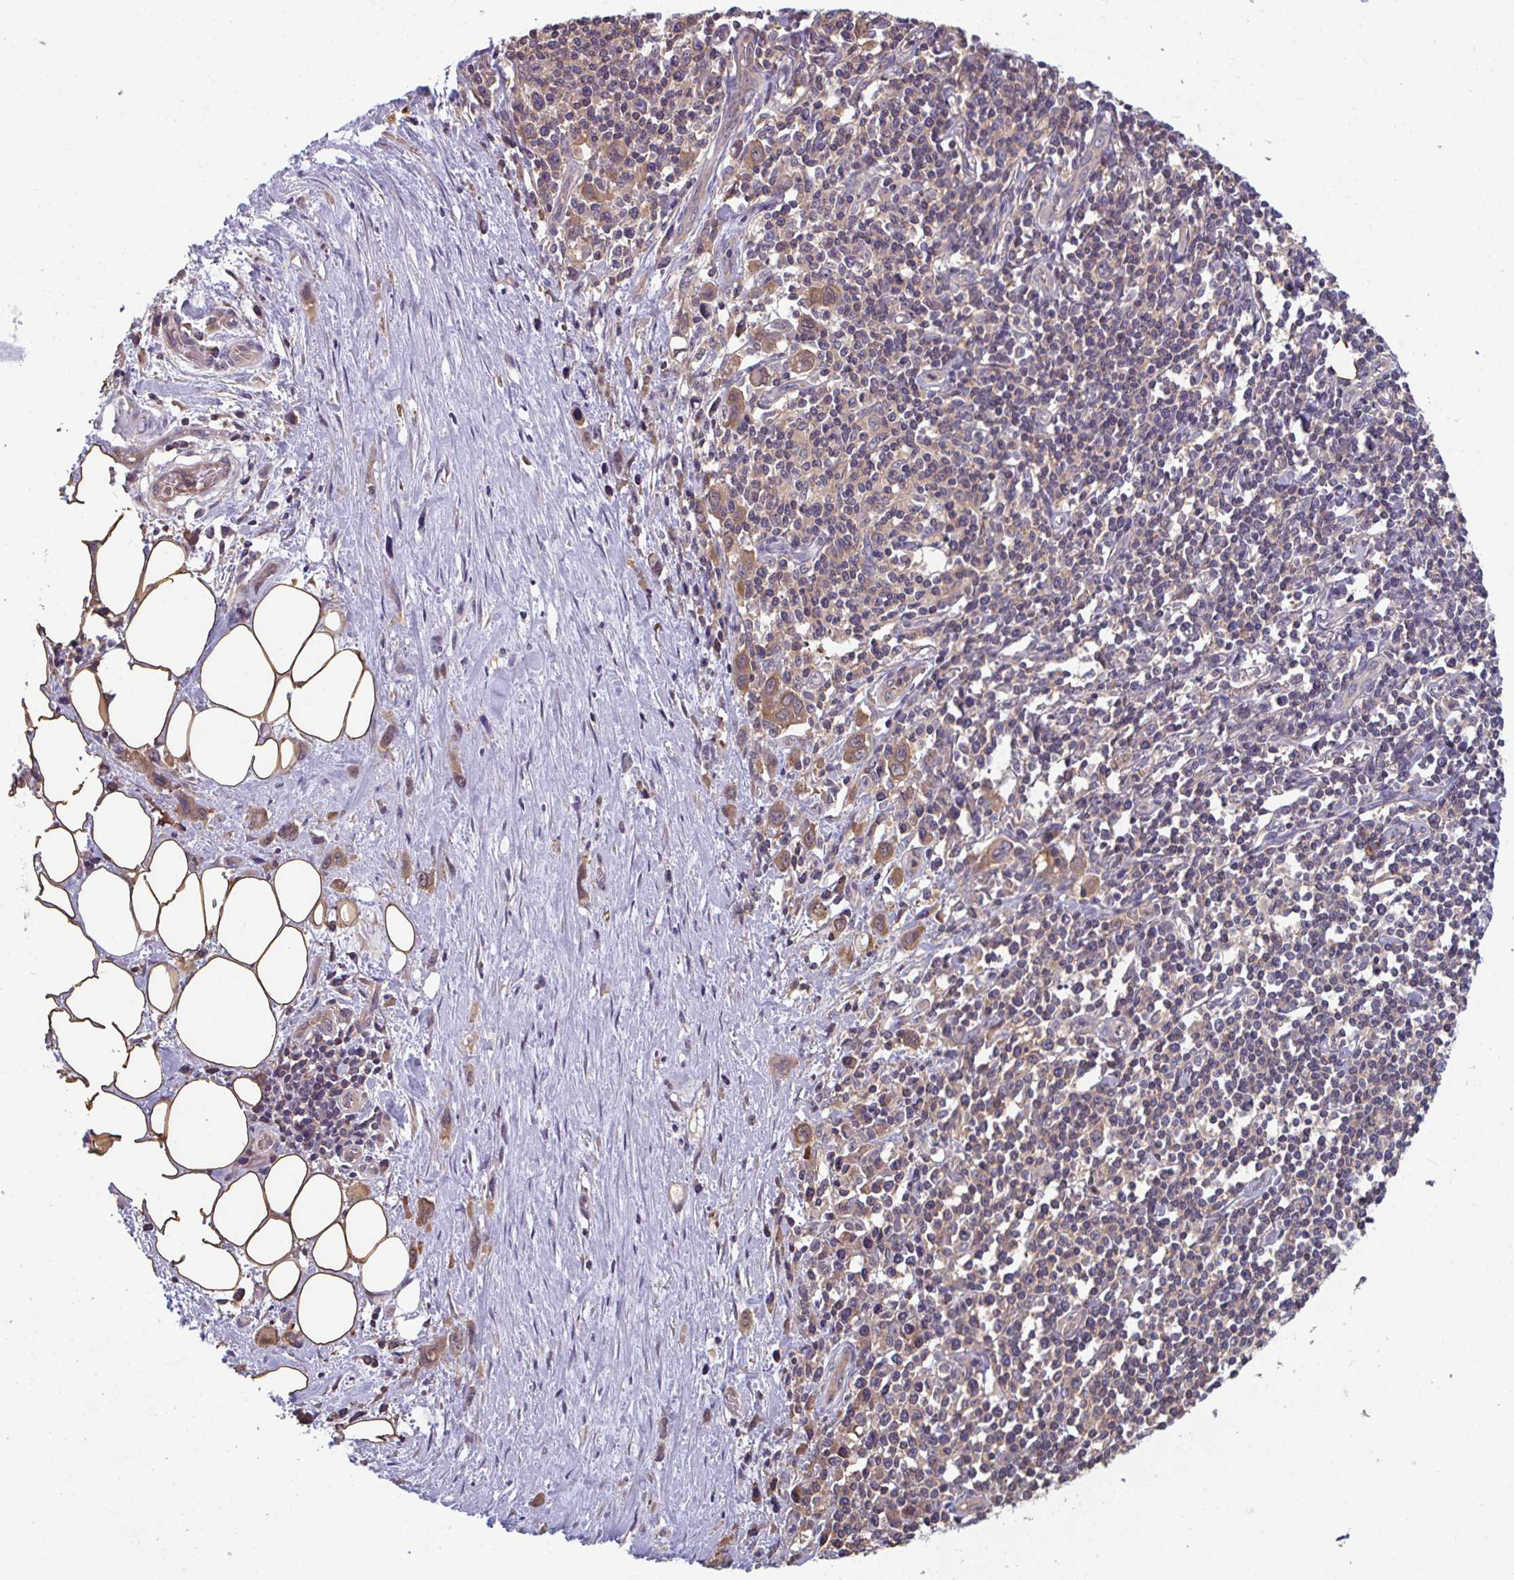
{"staining": {"intensity": "moderate", "quantity": ">75%", "location": "cytoplasmic/membranous"}, "tissue": "stomach cancer", "cell_type": "Tumor cells", "image_type": "cancer", "snomed": [{"axis": "morphology", "description": "Adenocarcinoma, NOS"}, {"axis": "topography", "description": "Stomach, upper"}], "caption": "IHC of adenocarcinoma (stomach) demonstrates medium levels of moderate cytoplasmic/membranous staining in approximately >75% of tumor cells.", "gene": "TTC9C", "patient": {"sex": "male", "age": 75}}